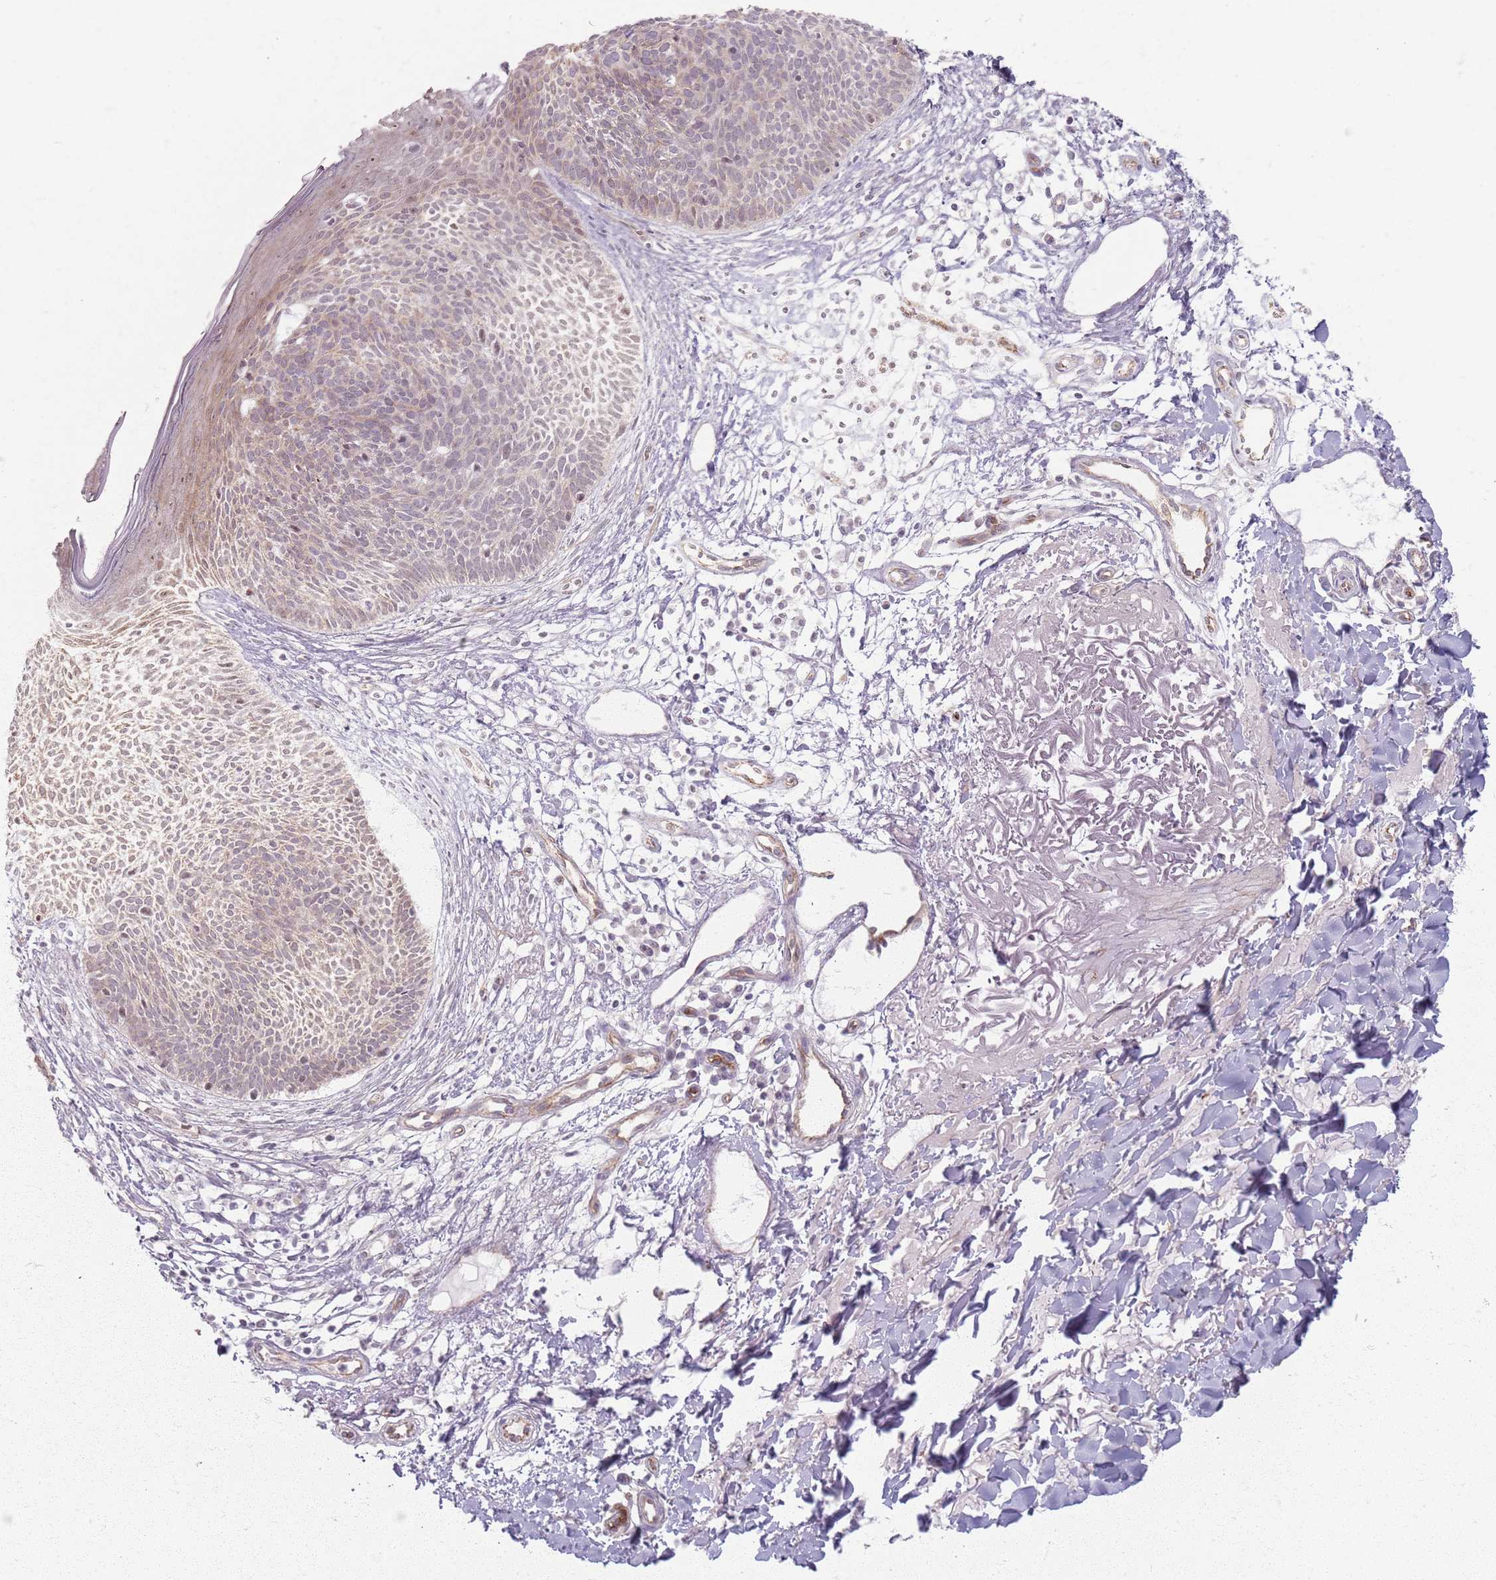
{"staining": {"intensity": "weak", "quantity": "25%-75%", "location": "cytoplasmic/membranous,nuclear"}, "tissue": "skin cancer", "cell_type": "Tumor cells", "image_type": "cancer", "snomed": [{"axis": "morphology", "description": "Basal cell carcinoma"}, {"axis": "topography", "description": "Skin"}], "caption": "The histopathology image displays a brown stain indicating the presence of a protein in the cytoplasmic/membranous and nuclear of tumor cells in skin cancer (basal cell carcinoma).", "gene": "KCNA5", "patient": {"sex": "male", "age": 84}}